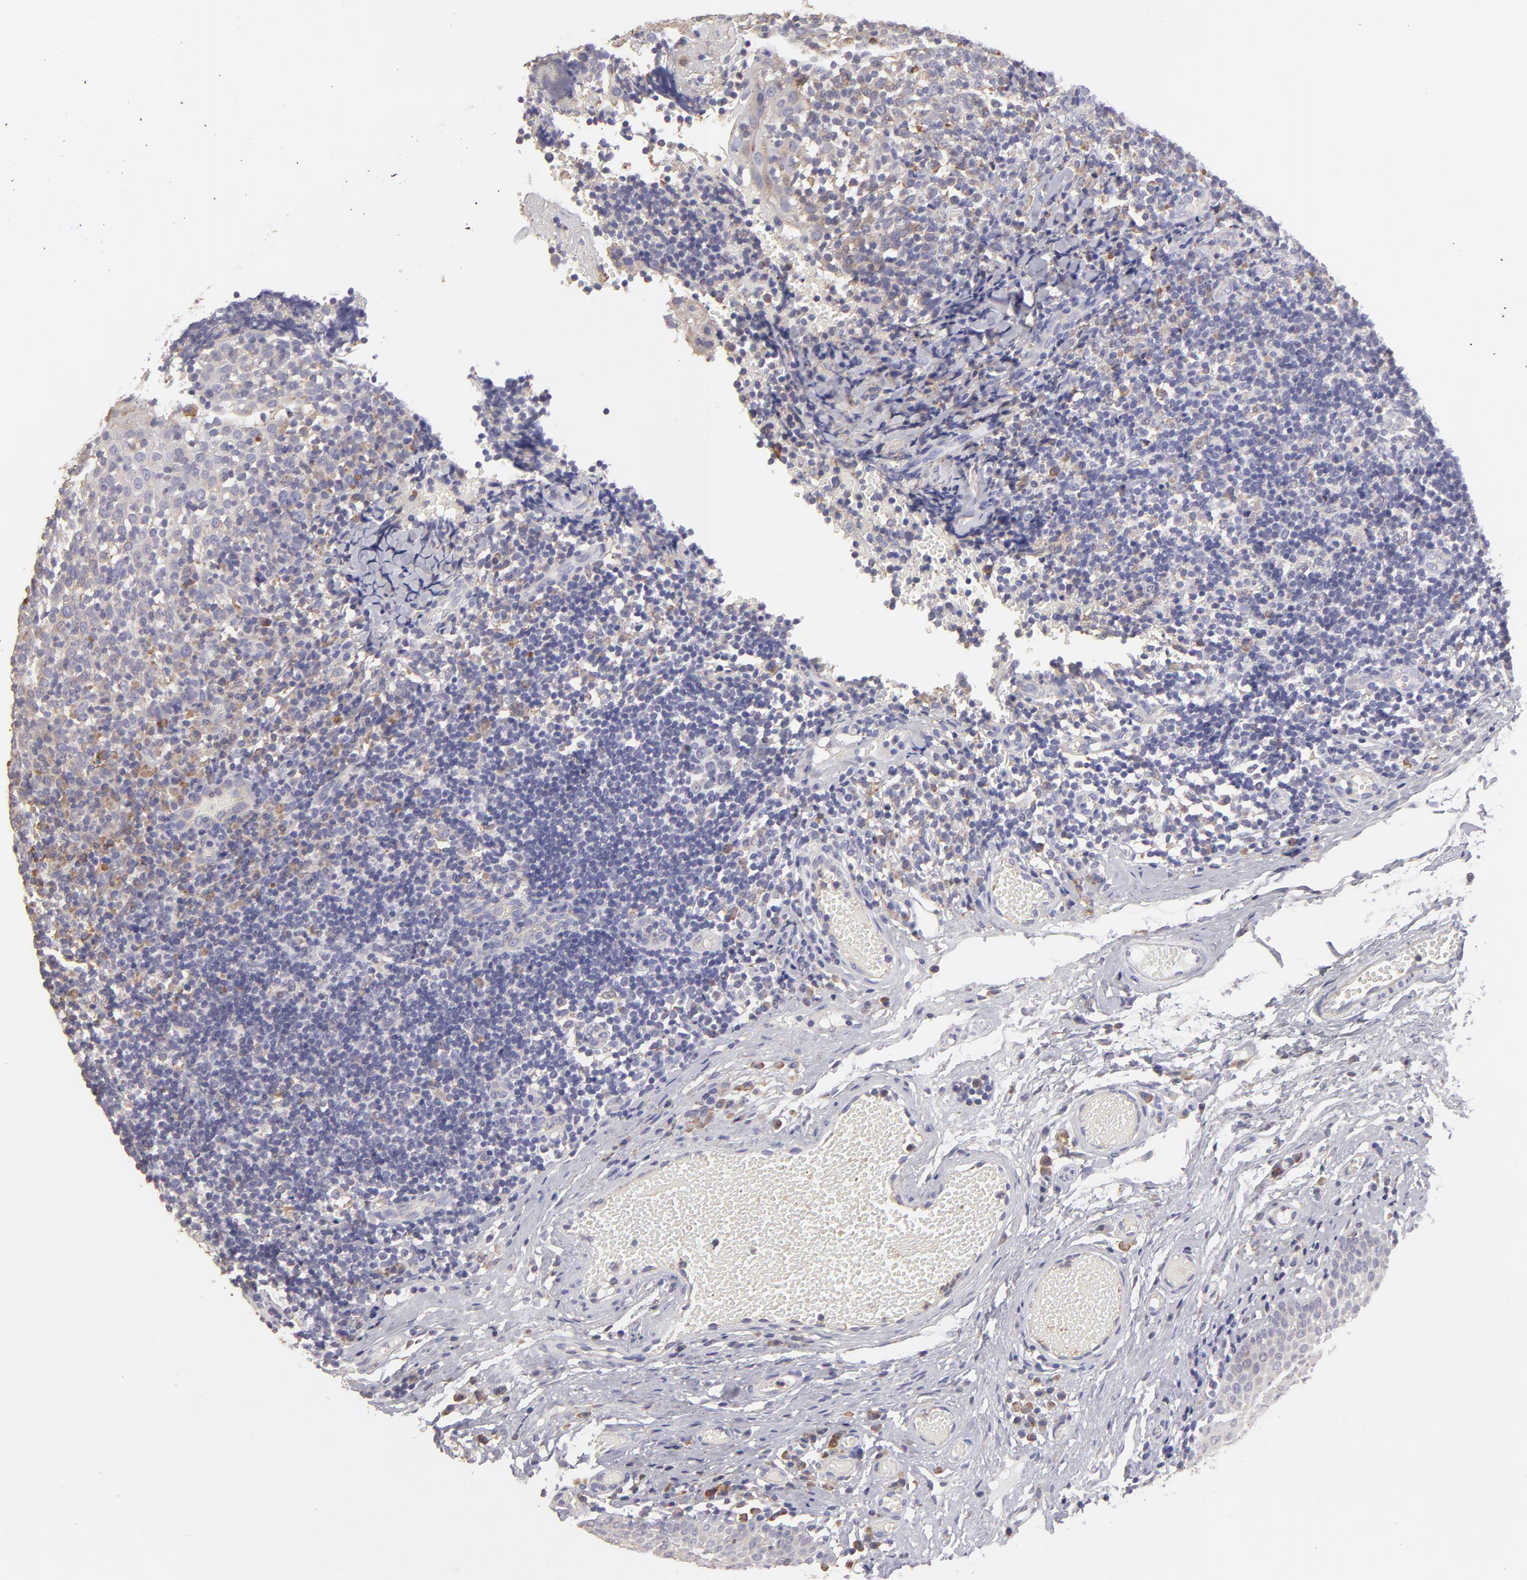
{"staining": {"intensity": "negative", "quantity": "none", "location": "none"}, "tissue": "tonsil", "cell_type": "Germinal center cells", "image_type": "normal", "snomed": [{"axis": "morphology", "description": "Normal tissue, NOS"}, {"axis": "topography", "description": "Tonsil"}], "caption": "Tonsil stained for a protein using immunohistochemistry displays no positivity germinal center cells.", "gene": "CALR", "patient": {"sex": "female", "age": 34}}